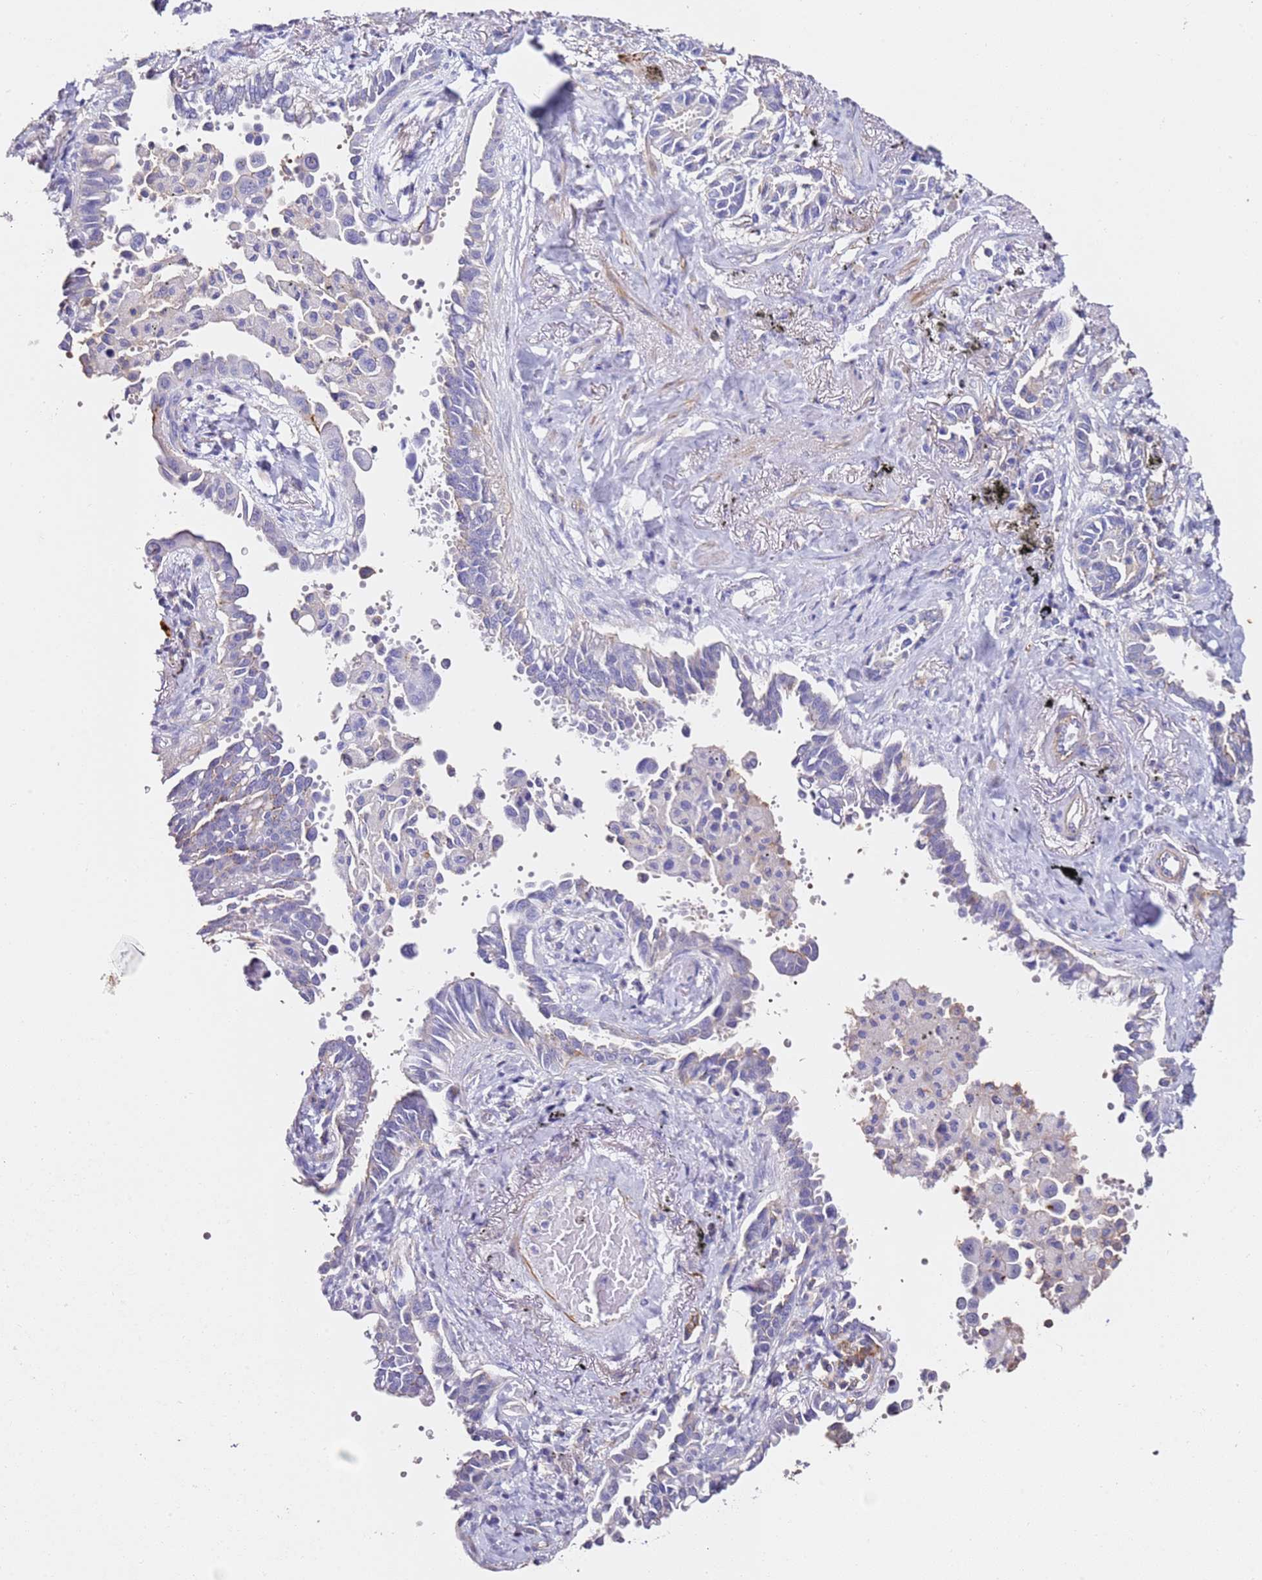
{"staining": {"intensity": "negative", "quantity": "none", "location": "none"}, "tissue": "lung cancer", "cell_type": "Tumor cells", "image_type": "cancer", "snomed": [{"axis": "morphology", "description": "Adenocarcinoma, NOS"}, {"axis": "topography", "description": "Lung"}], "caption": "This image is of lung adenocarcinoma stained with immunohistochemistry to label a protein in brown with the nuclei are counter-stained blue. There is no positivity in tumor cells. (Stains: DAB (3,3'-diaminobenzidine) immunohistochemistry with hematoxylin counter stain, Microscopy: brightfield microscopy at high magnification).", "gene": "ZNF671", "patient": {"sex": "male", "age": 67}}